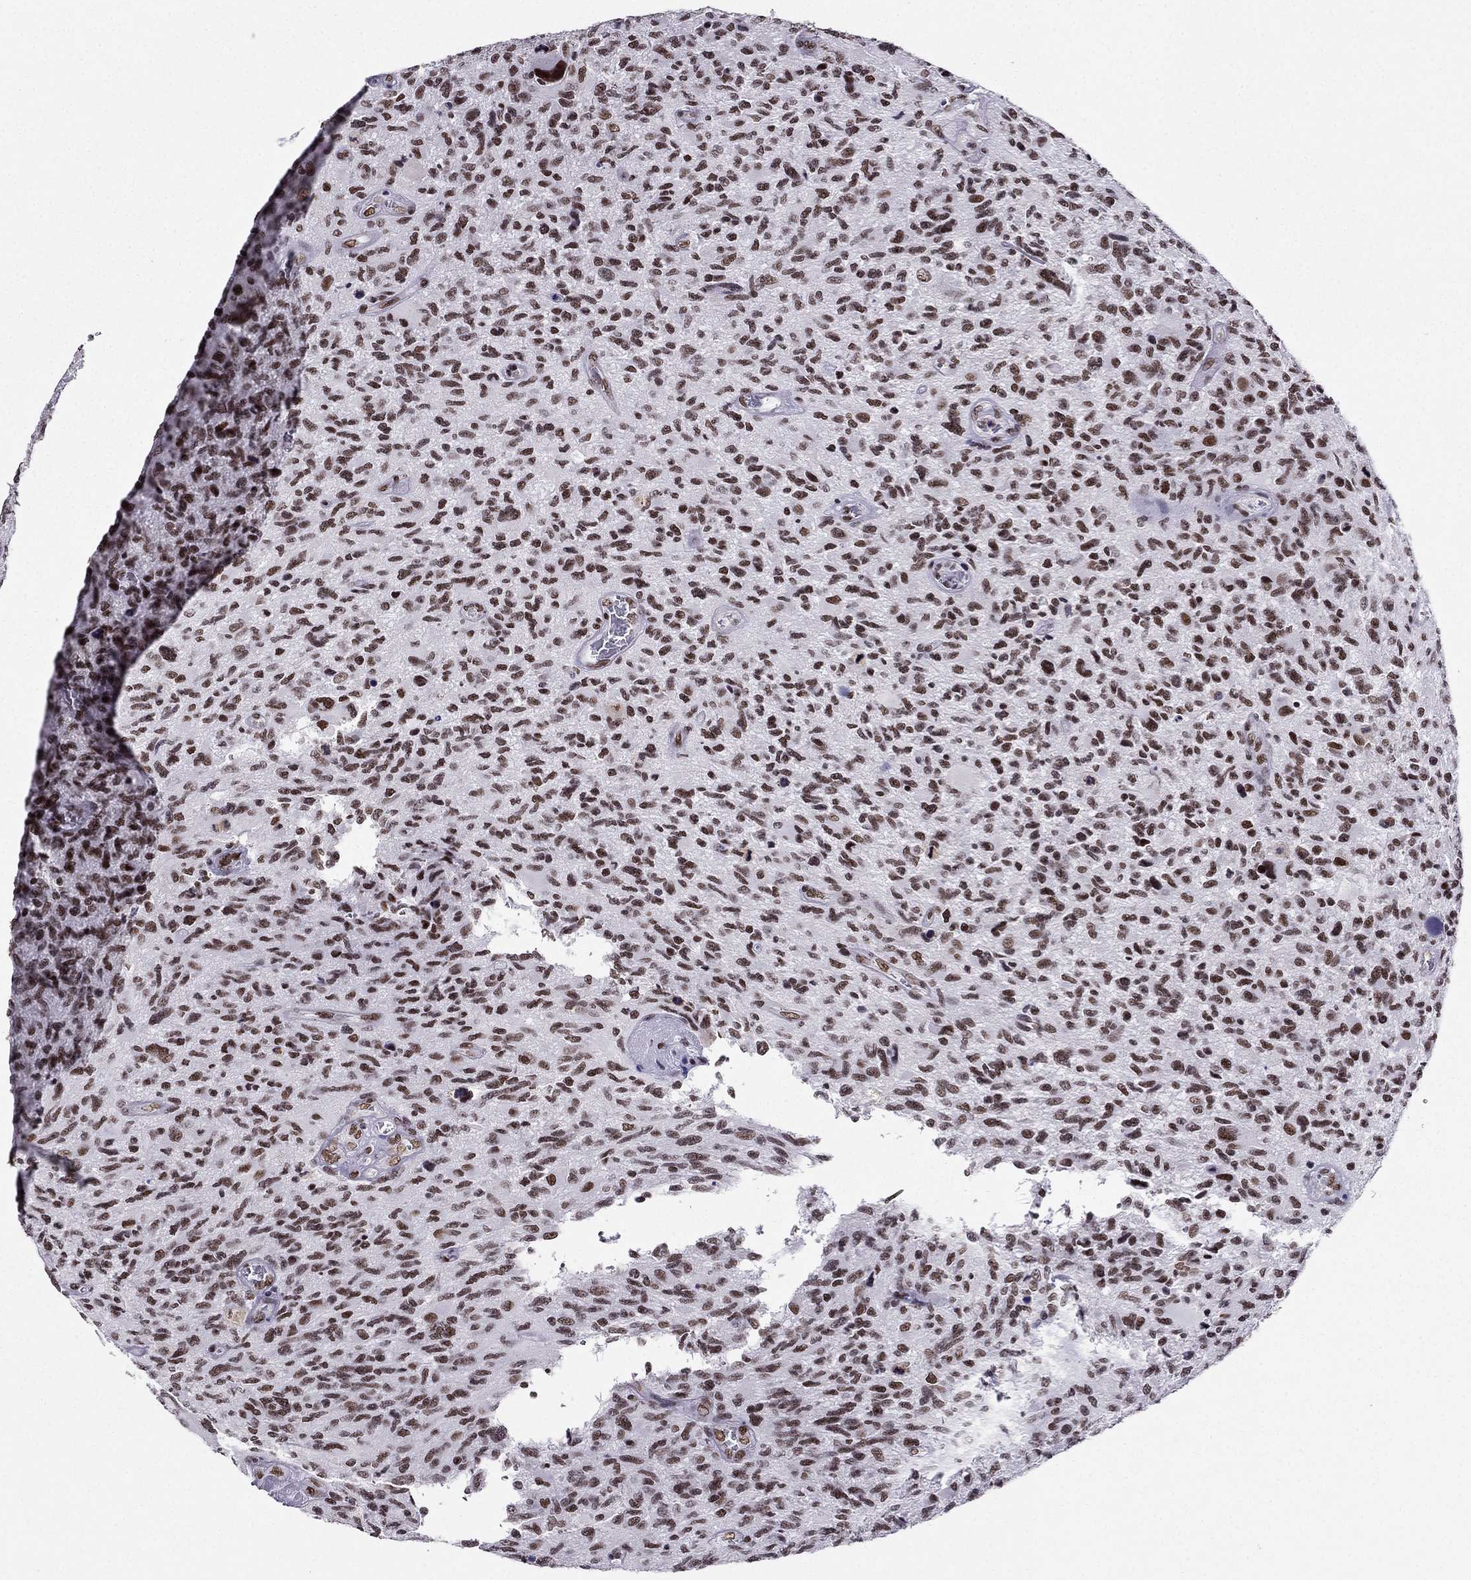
{"staining": {"intensity": "moderate", "quantity": ">75%", "location": "nuclear"}, "tissue": "glioma", "cell_type": "Tumor cells", "image_type": "cancer", "snomed": [{"axis": "morphology", "description": "Glioma, malignant, NOS"}, {"axis": "morphology", "description": "Glioma, malignant, High grade"}, {"axis": "topography", "description": "Brain"}], "caption": "Immunohistochemical staining of glioma reveals medium levels of moderate nuclear positivity in about >75% of tumor cells.", "gene": "ZNF420", "patient": {"sex": "female", "age": 71}}